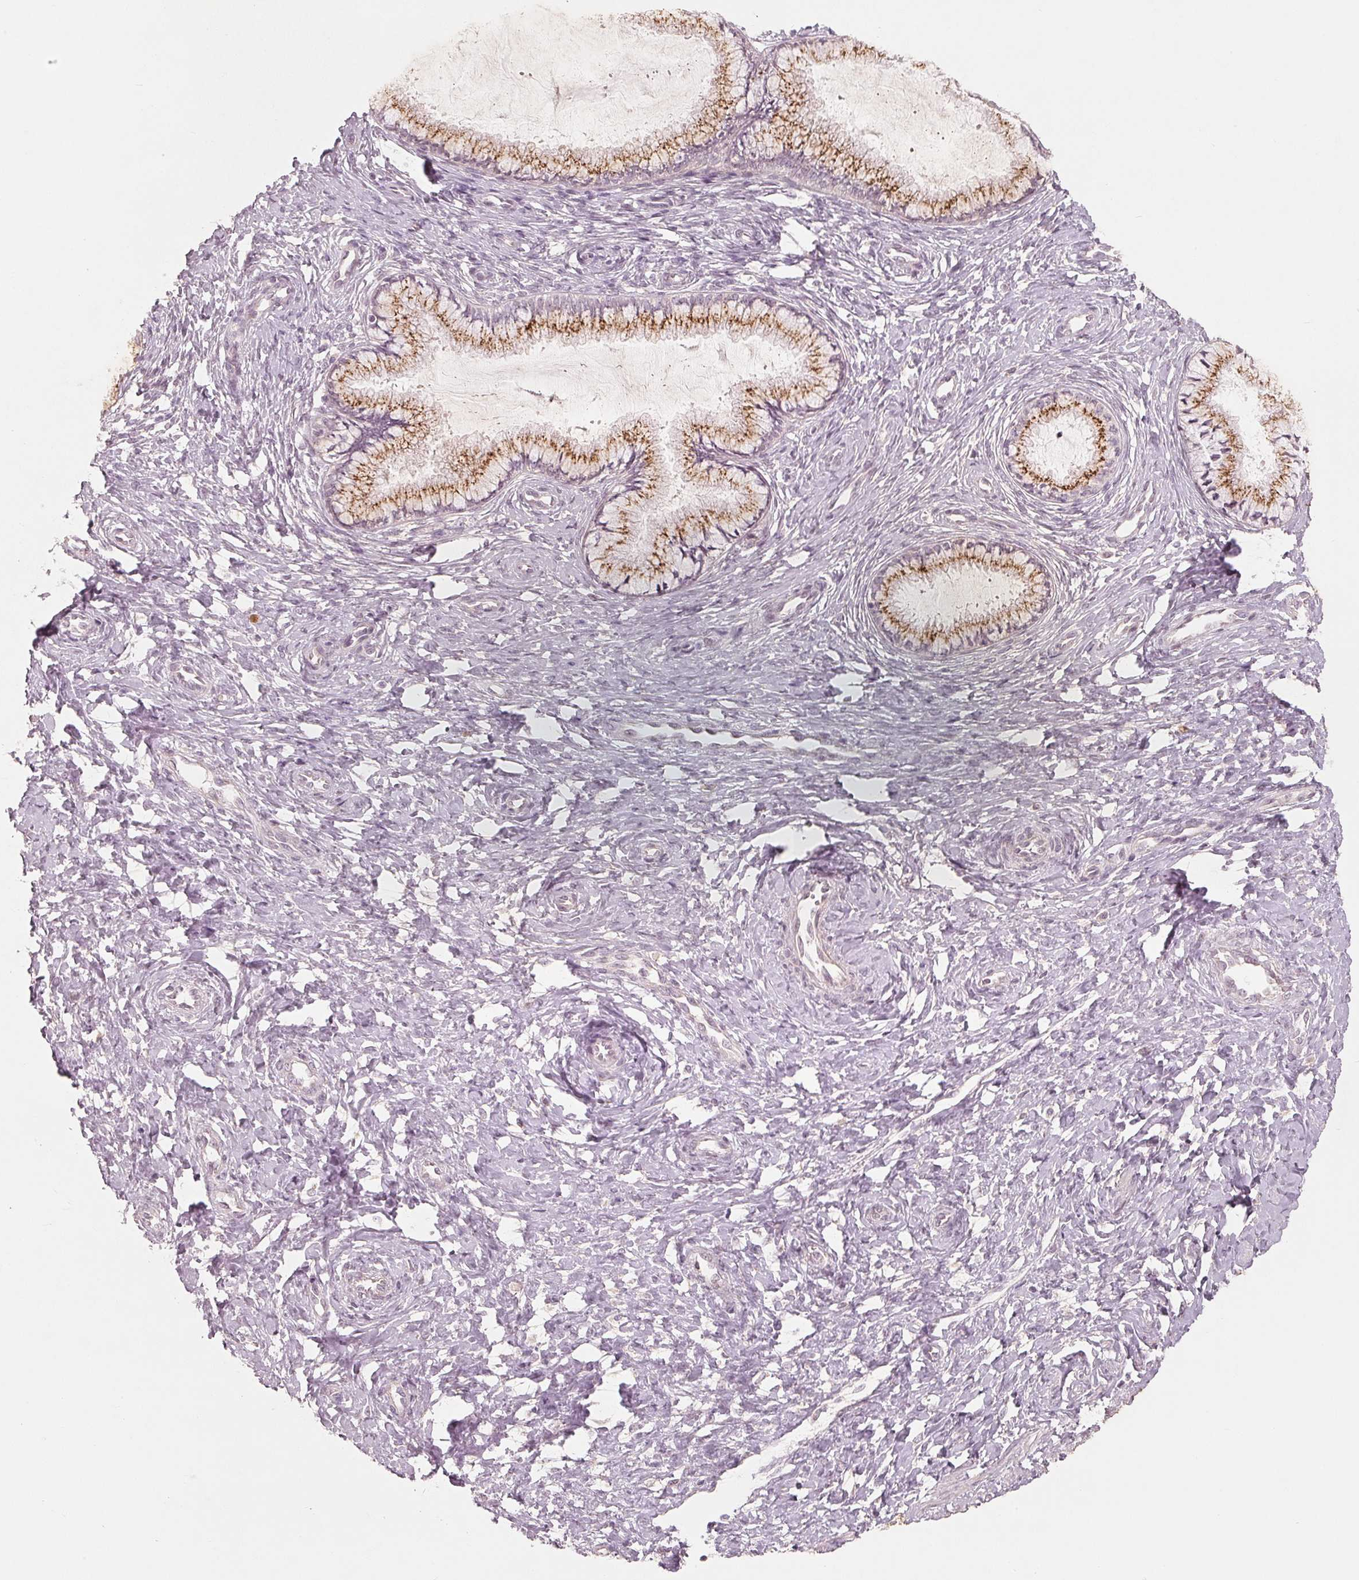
{"staining": {"intensity": "moderate", "quantity": ">75%", "location": "cytoplasmic/membranous"}, "tissue": "cervix", "cell_type": "Glandular cells", "image_type": "normal", "snomed": [{"axis": "morphology", "description": "Normal tissue, NOS"}, {"axis": "topography", "description": "Cervix"}], "caption": "Immunohistochemistry (IHC) image of unremarkable cervix: cervix stained using IHC exhibits medium levels of moderate protein expression localized specifically in the cytoplasmic/membranous of glandular cells, appearing as a cytoplasmic/membranous brown color.", "gene": "TMSB15B", "patient": {"sex": "female", "age": 37}}